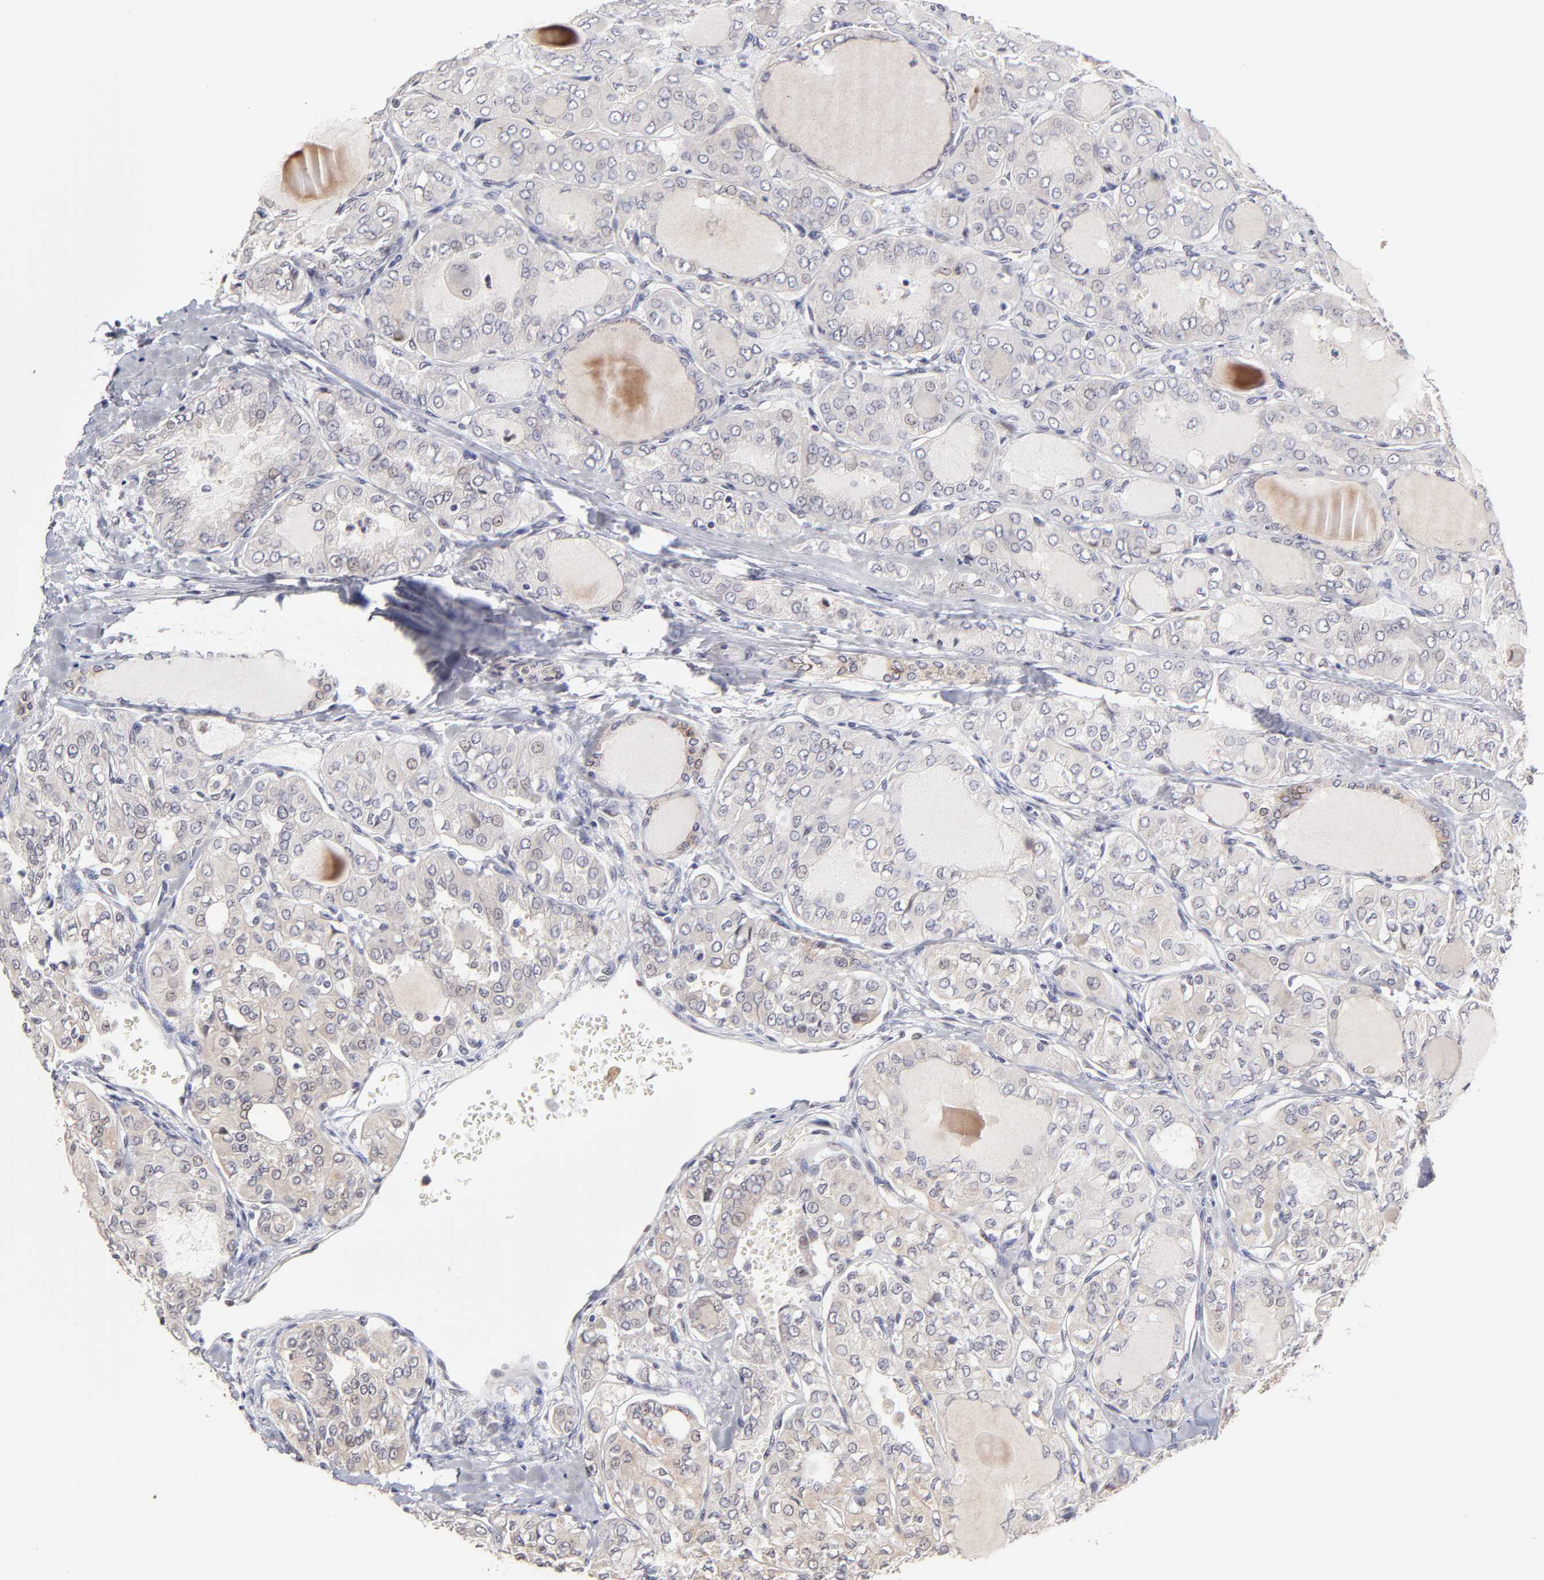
{"staining": {"intensity": "moderate", "quantity": ">75%", "location": "cytoplasmic/membranous"}, "tissue": "thyroid cancer", "cell_type": "Tumor cells", "image_type": "cancer", "snomed": [{"axis": "morphology", "description": "Papillary adenocarcinoma, NOS"}, {"axis": "topography", "description": "Thyroid gland"}], "caption": "This is an image of immunohistochemistry (IHC) staining of thyroid papillary adenocarcinoma, which shows moderate positivity in the cytoplasmic/membranous of tumor cells.", "gene": "ZNF10", "patient": {"sex": "male", "age": 20}}